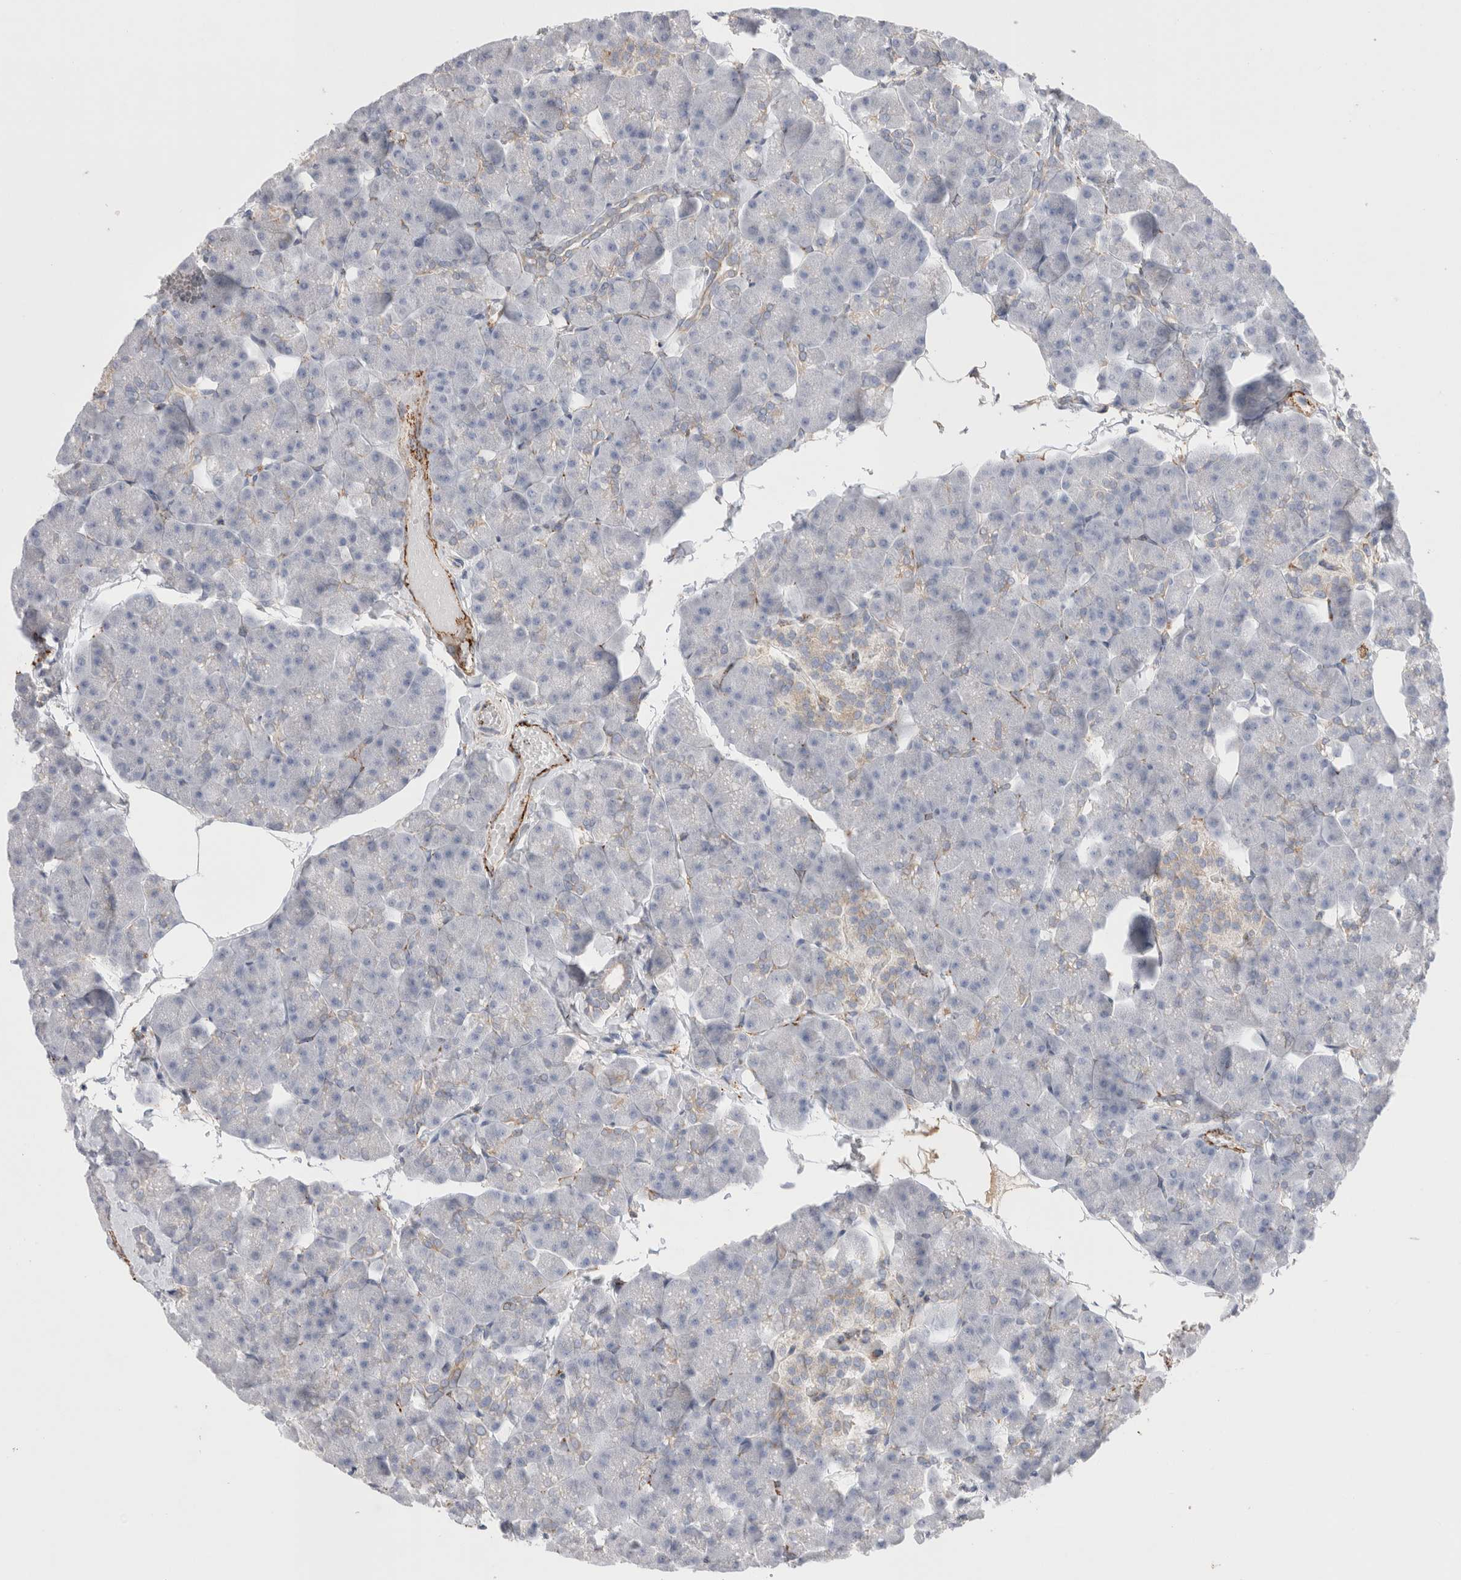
{"staining": {"intensity": "negative", "quantity": "none", "location": "none"}, "tissue": "pancreas", "cell_type": "Exocrine glandular cells", "image_type": "normal", "snomed": [{"axis": "morphology", "description": "Normal tissue, NOS"}, {"axis": "topography", "description": "Pancreas"}], "caption": "Protein analysis of benign pancreas shows no significant expression in exocrine glandular cells.", "gene": "CNPY4", "patient": {"sex": "male", "age": 35}}